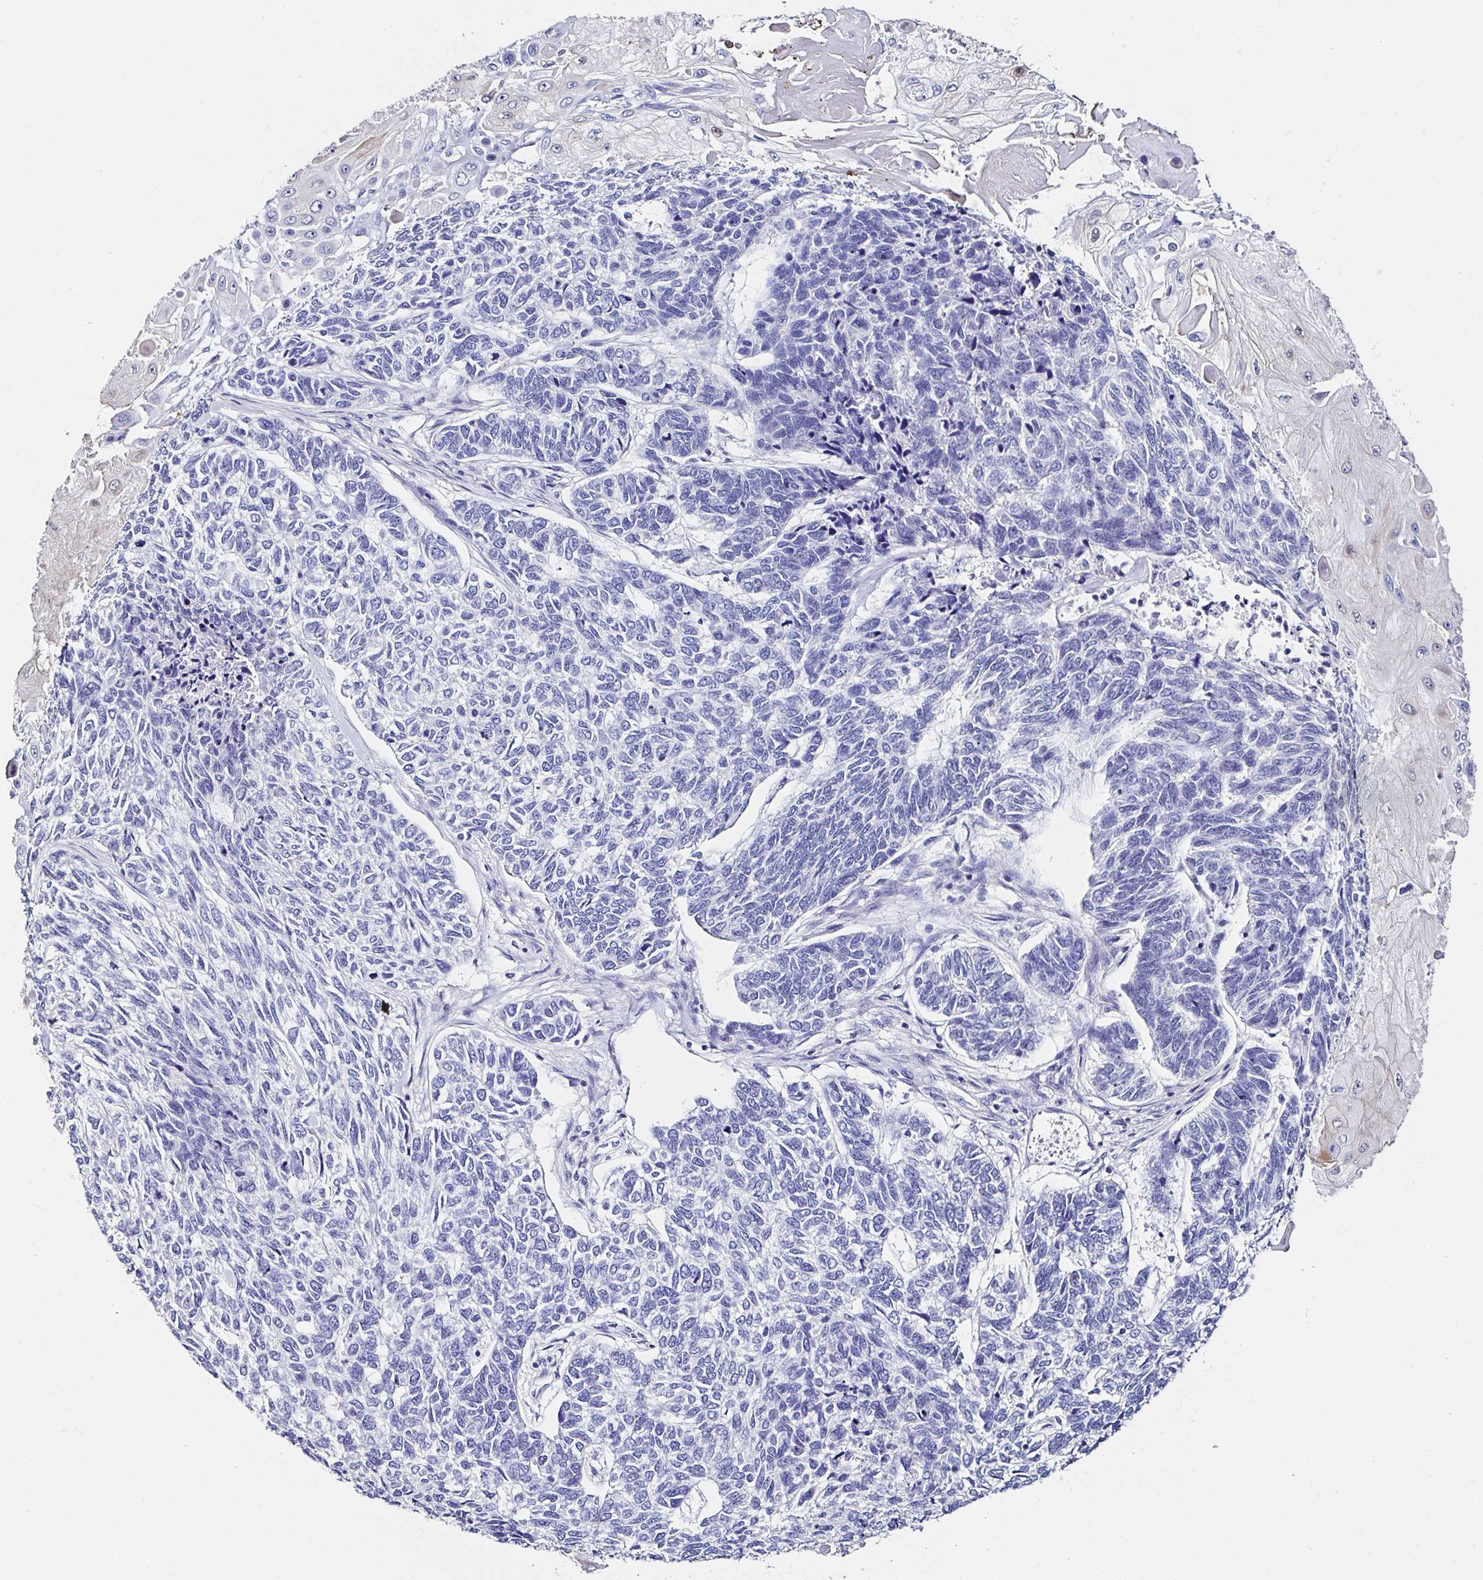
{"staining": {"intensity": "negative", "quantity": "none", "location": "none"}, "tissue": "skin cancer", "cell_type": "Tumor cells", "image_type": "cancer", "snomed": [{"axis": "morphology", "description": "Basal cell carcinoma"}, {"axis": "topography", "description": "Skin"}], "caption": "Immunohistochemistry (IHC) image of neoplastic tissue: skin cancer stained with DAB (3,3'-diaminobenzidine) displays no significant protein expression in tumor cells. The staining was performed using DAB (3,3'-diaminobenzidine) to visualize the protein expression in brown, while the nuclei were stained in blue with hematoxylin (Magnification: 20x).", "gene": "UGT3A1", "patient": {"sex": "female", "age": 65}}